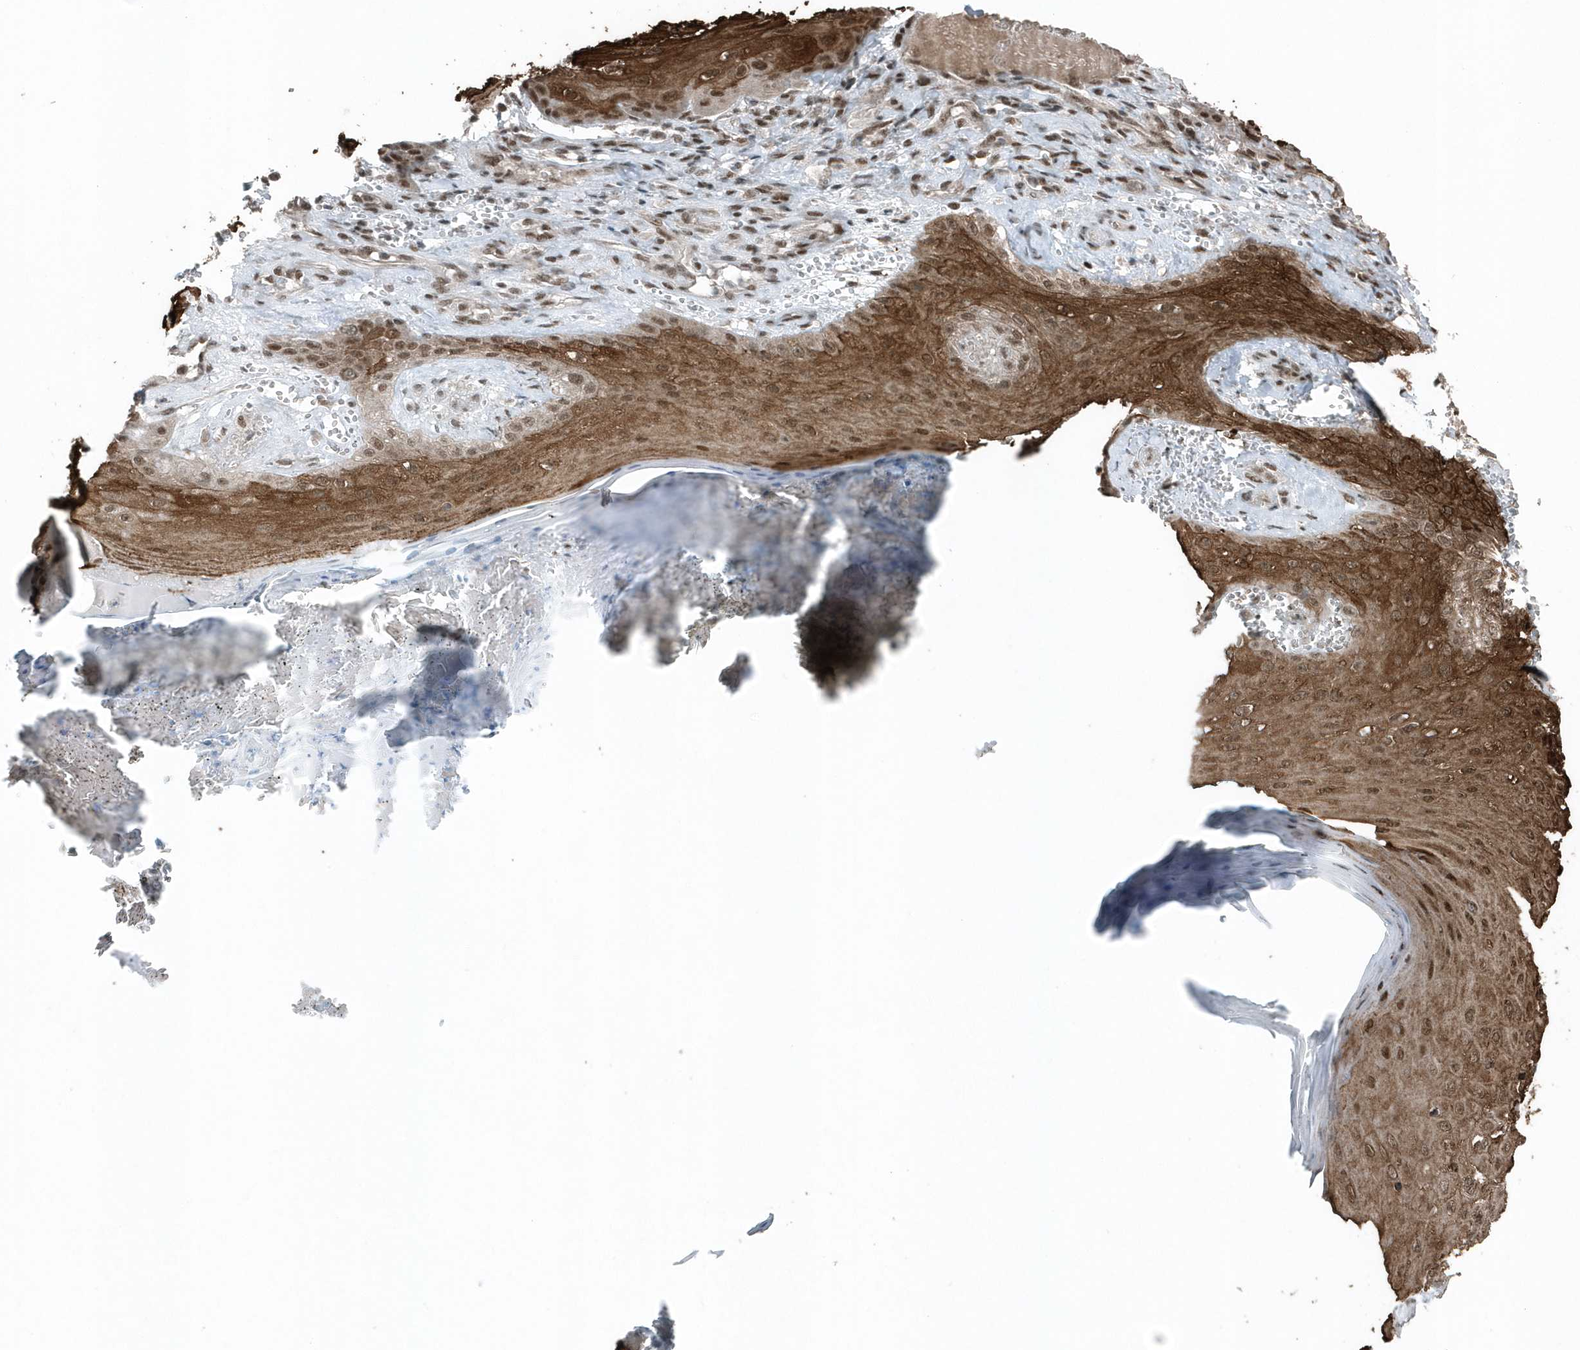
{"staining": {"intensity": "moderate", "quantity": ">75%", "location": "cytoplasmic/membranous,nuclear"}, "tissue": "skin cancer", "cell_type": "Tumor cells", "image_type": "cancer", "snomed": [{"axis": "morphology", "description": "Squamous cell carcinoma, NOS"}, {"axis": "topography", "description": "Skin"}], "caption": "Immunohistochemistry (IHC) (DAB (3,3'-diaminobenzidine)) staining of skin cancer displays moderate cytoplasmic/membranous and nuclear protein positivity in about >75% of tumor cells. (DAB (3,3'-diaminobenzidine) = brown stain, brightfield microscopy at high magnification).", "gene": "YTHDC1", "patient": {"sex": "male", "age": 74}}